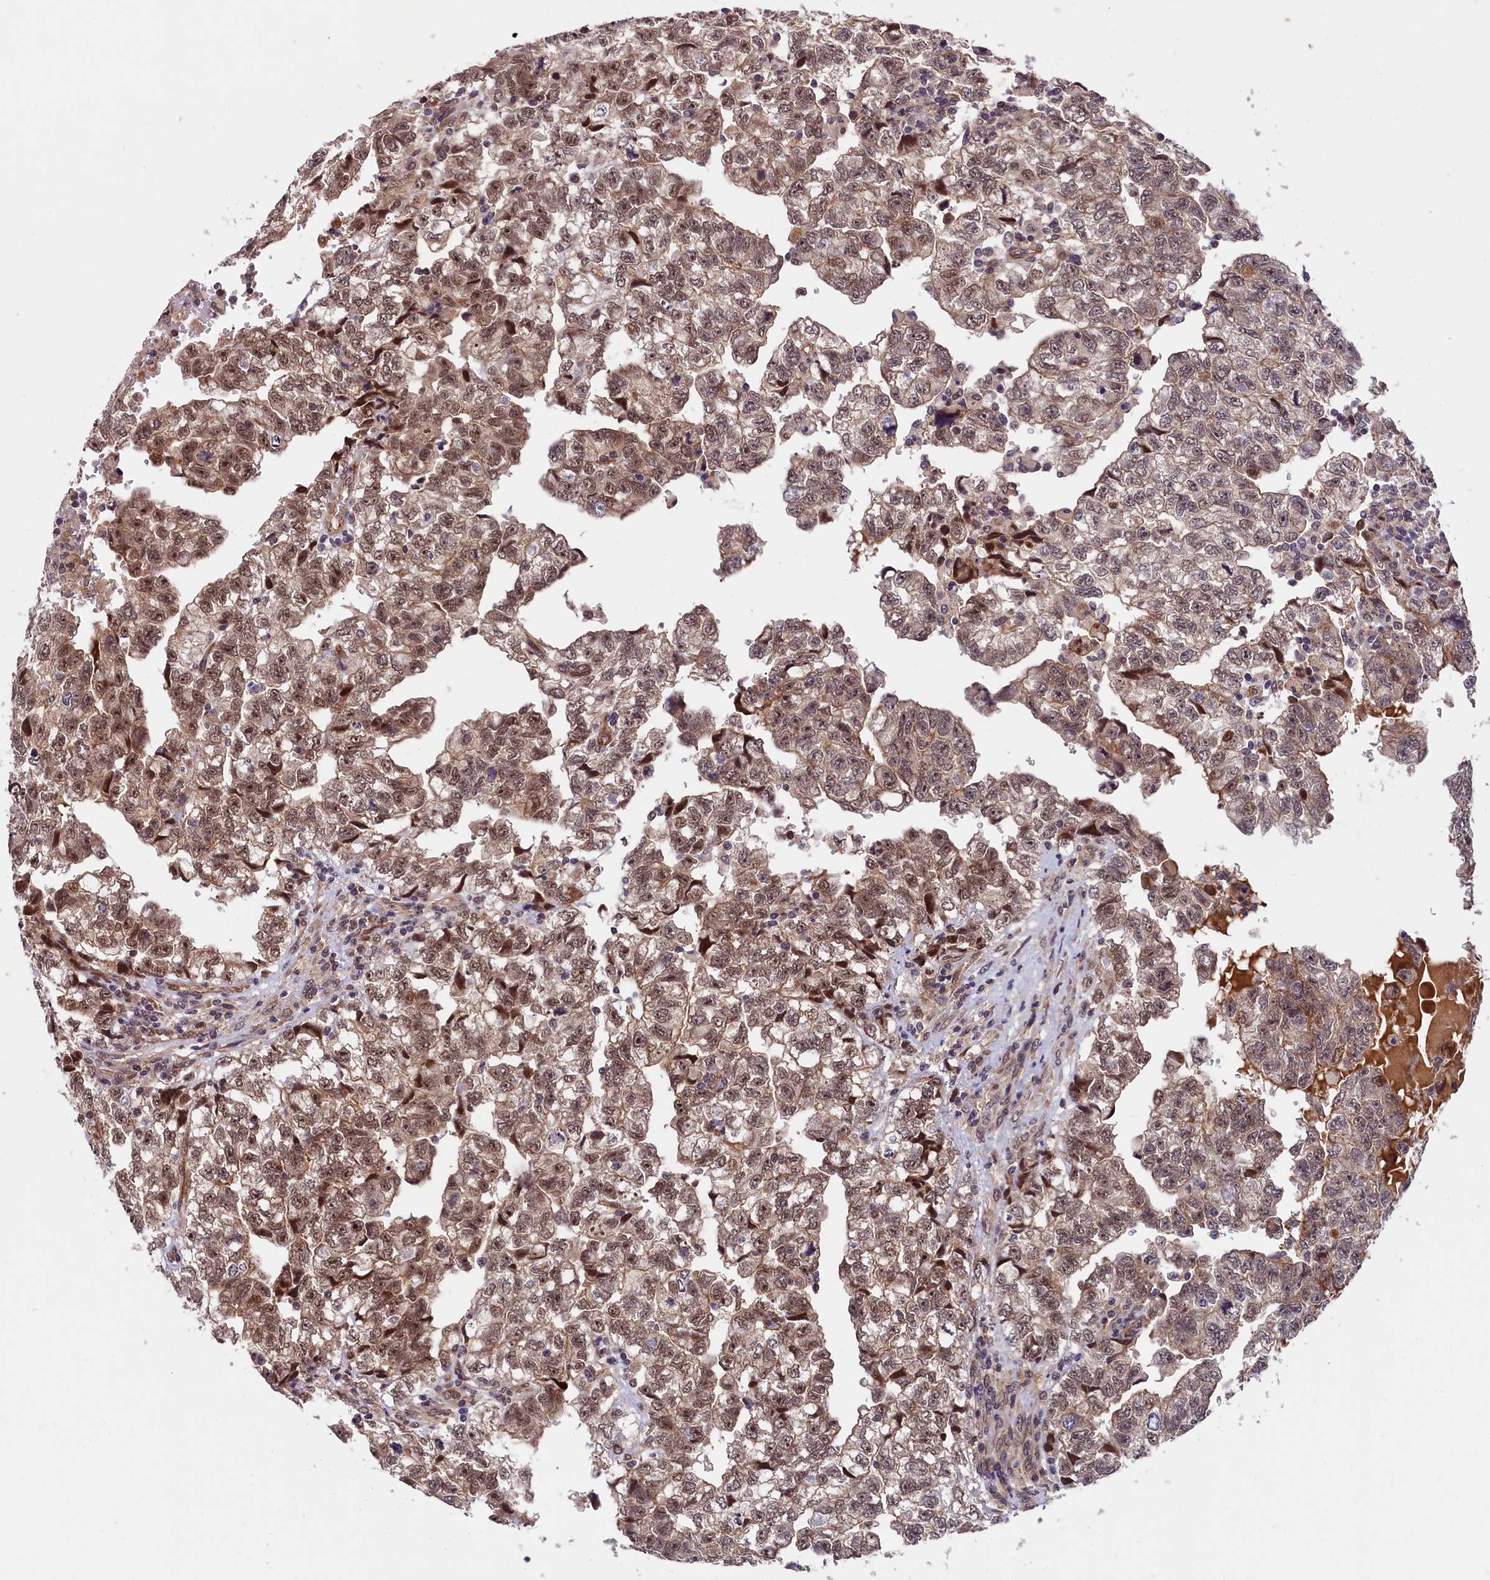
{"staining": {"intensity": "weak", "quantity": ">75%", "location": "nuclear"}, "tissue": "testis cancer", "cell_type": "Tumor cells", "image_type": "cancer", "snomed": [{"axis": "morphology", "description": "Carcinoma, Embryonal, NOS"}, {"axis": "topography", "description": "Testis"}], "caption": "IHC (DAB) staining of human testis embryonal carcinoma displays weak nuclear protein expression in approximately >75% of tumor cells.", "gene": "ARL14EP", "patient": {"sex": "male", "age": 36}}